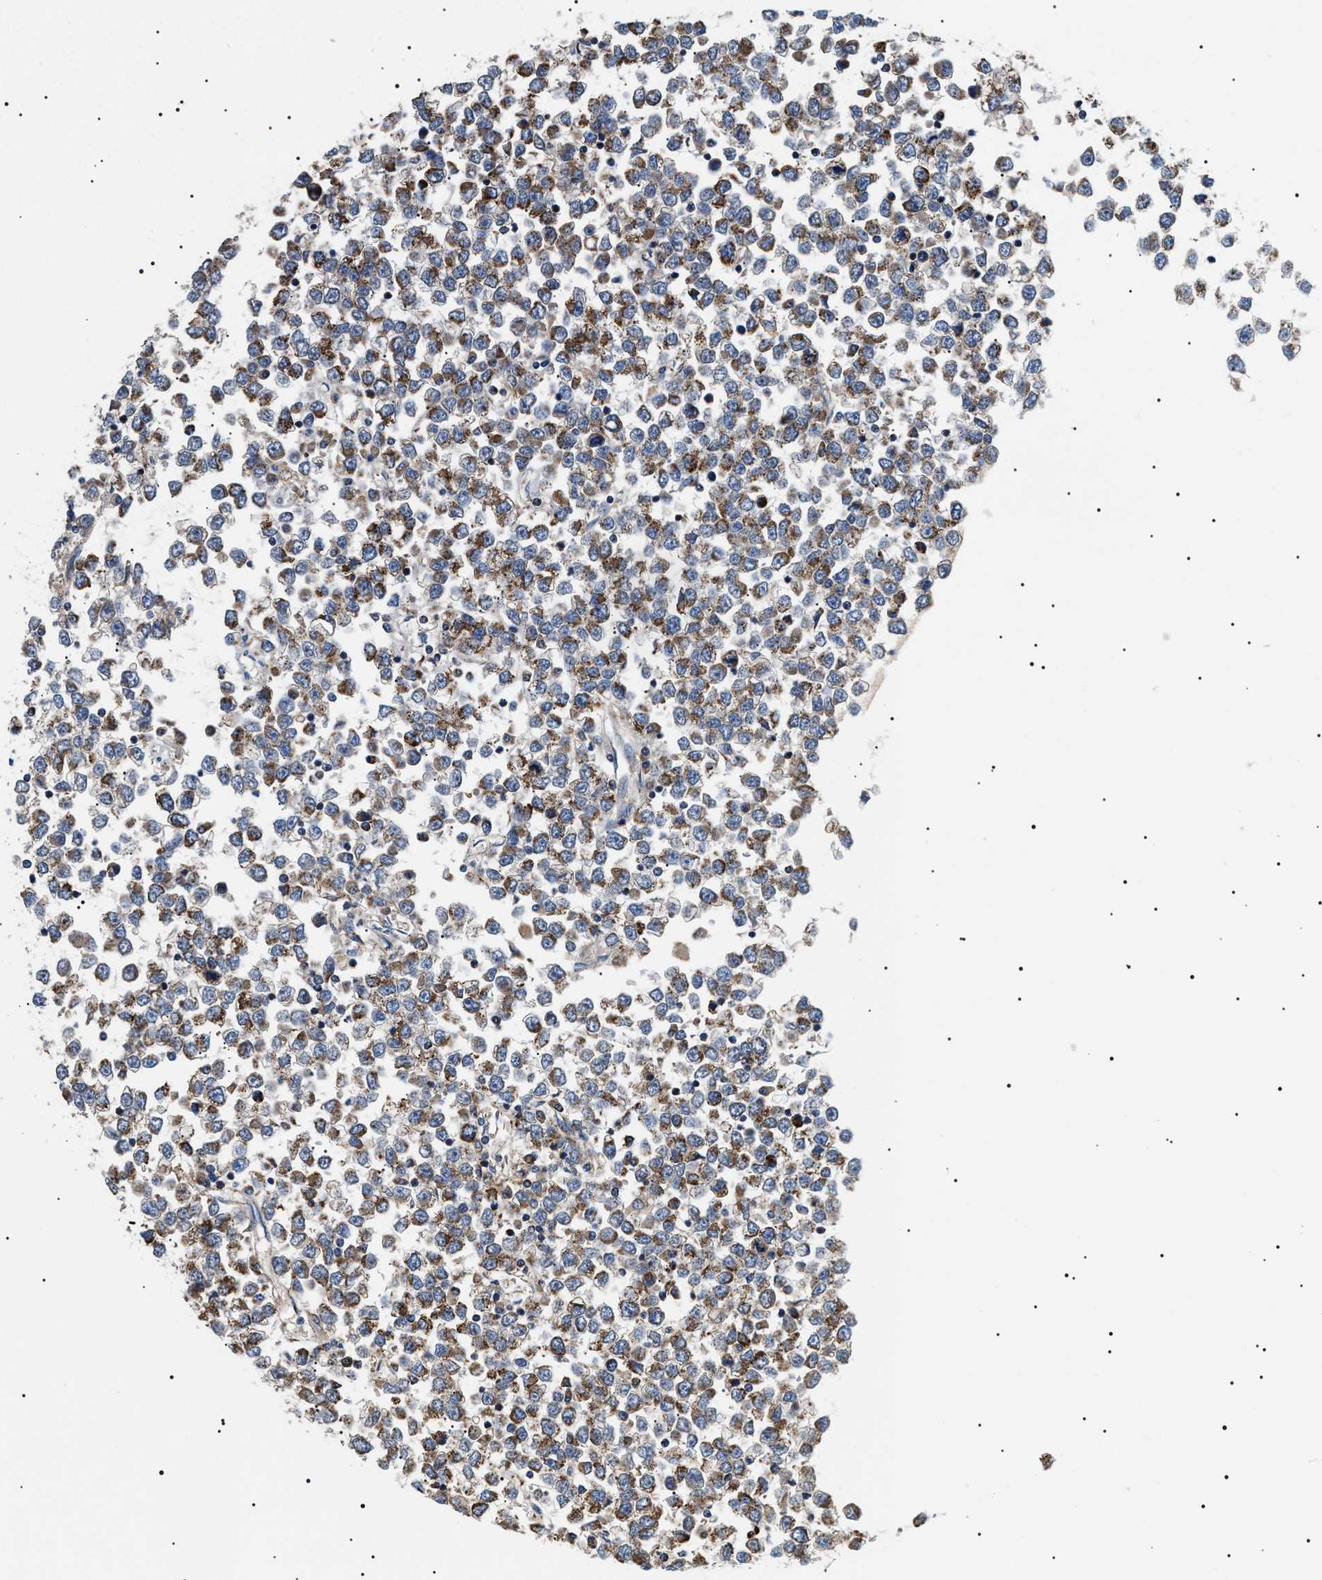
{"staining": {"intensity": "moderate", "quantity": ">75%", "location": "cytoplasmic/membranous"}, "tissue": "testis cancer", "cell_type": "Tumor cells", "image_type": "cancer", "snomed": [{"axis": "morphology", "description": "Seminoma, NOS"}, {"axis": "topography", "description": "Testis"}], "caption": "Immunohistochemical staining of testis cancer demonstrates medium levels of moderate cytoplasmic/membranous positivity in approximately >75% of tumor cells.", "gene": "OXSM", "patient": {"sex": "male", "age": 65}}